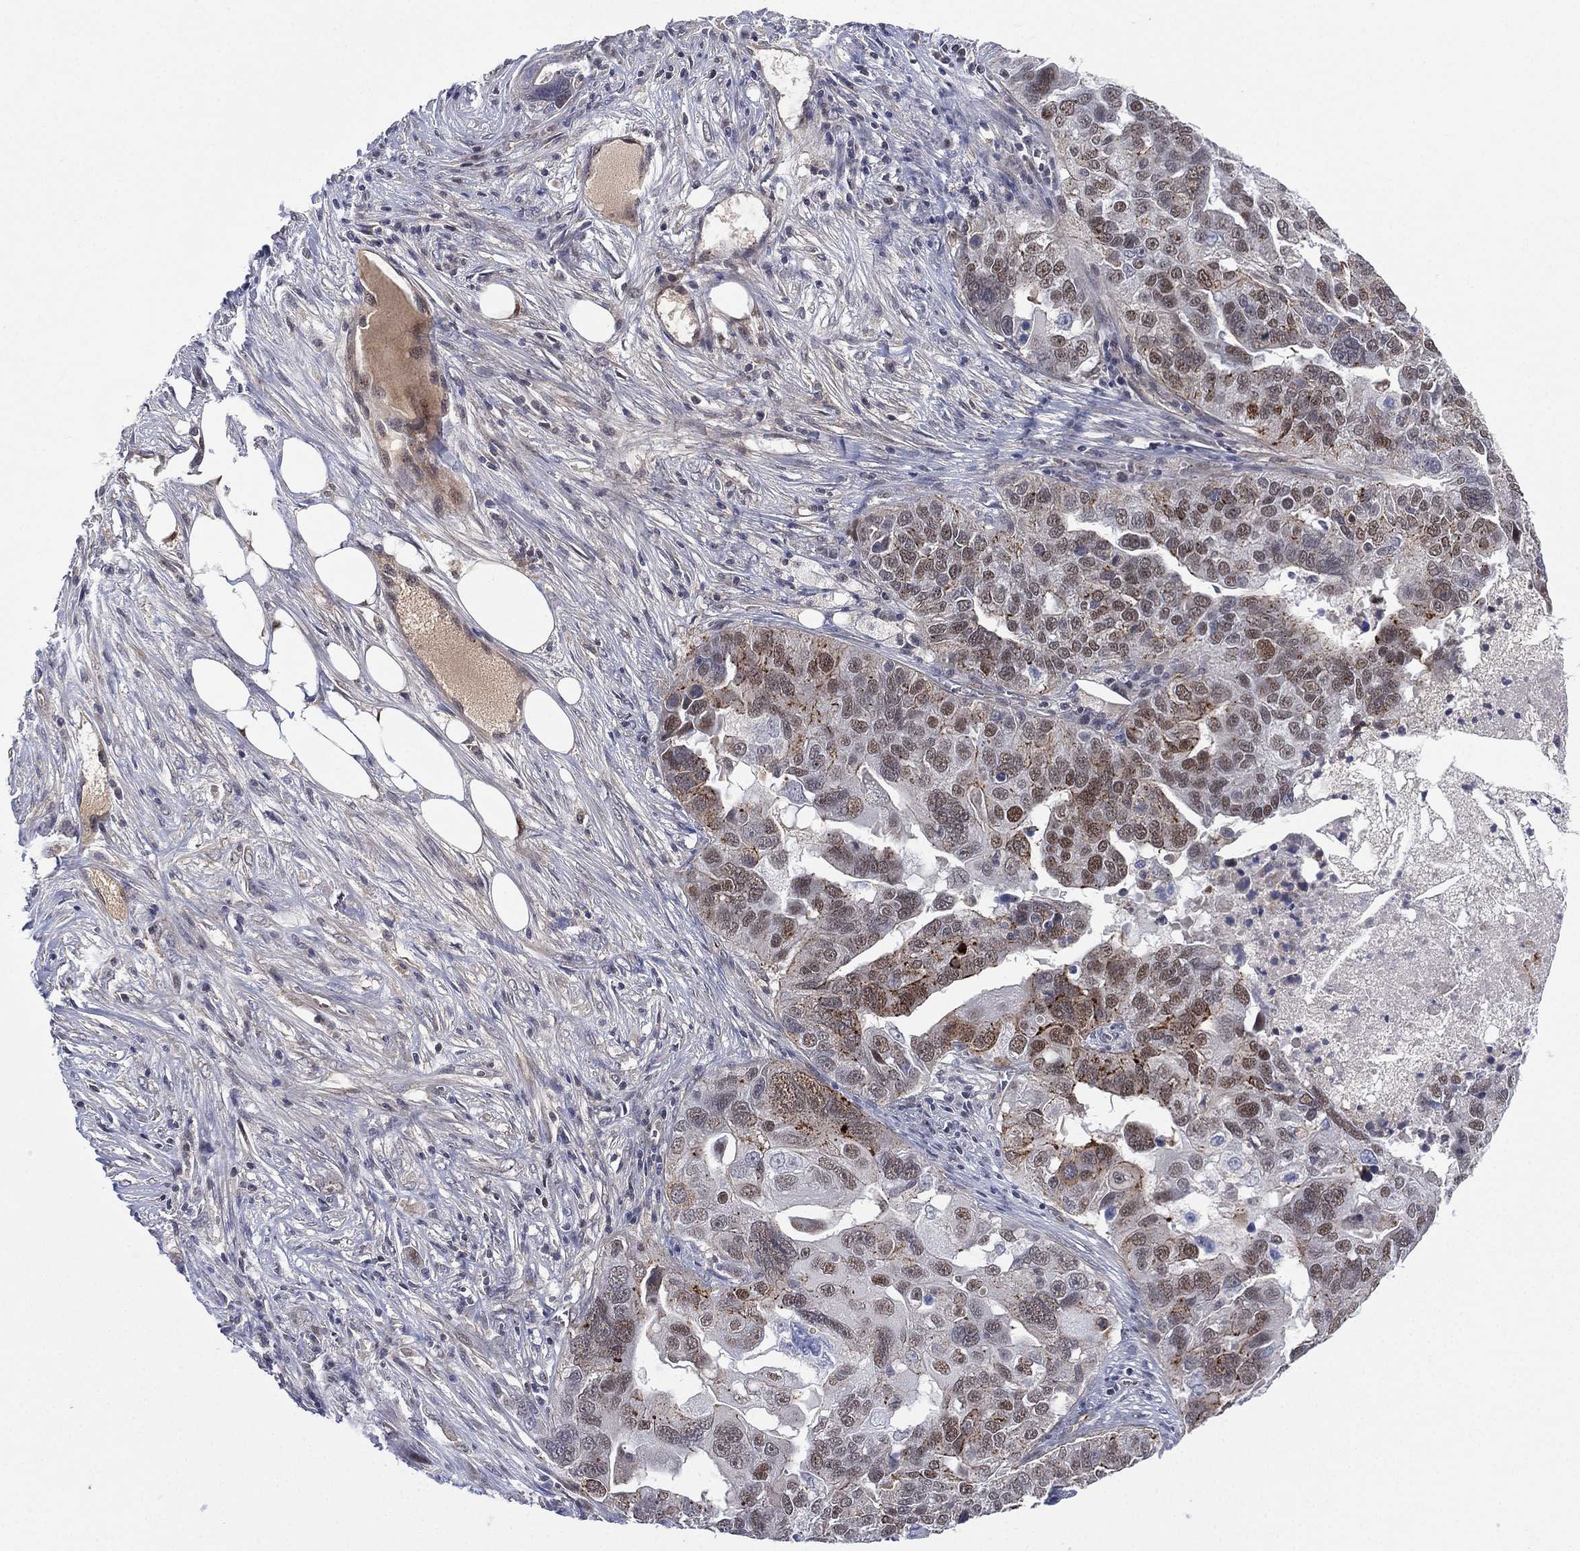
{"staining": {"intensity": "moderate", "quantity": "<25%", "location": "cytoplasmic/membranous,nuclear"}, "tissue": "ovarian cancer", "cell_type": "Tumor cells", "image_type": "cancer", "snomed": [{"axis": "morphology", "description": "Carcinoma, endometroid"}, {"axis": "topography", "description": "Soft tissue"}, {"axis": "topography", "description": "Ovary"}], "caption": "Endometroid carcinoma (ovarian) stained with immunohistochemistry shows moderate cytoplasmic/membranous and nuclear positivity in about <25% of tumor cells.", "gene": "GSE1", "patient": {"sex": "female", "age": 52}}